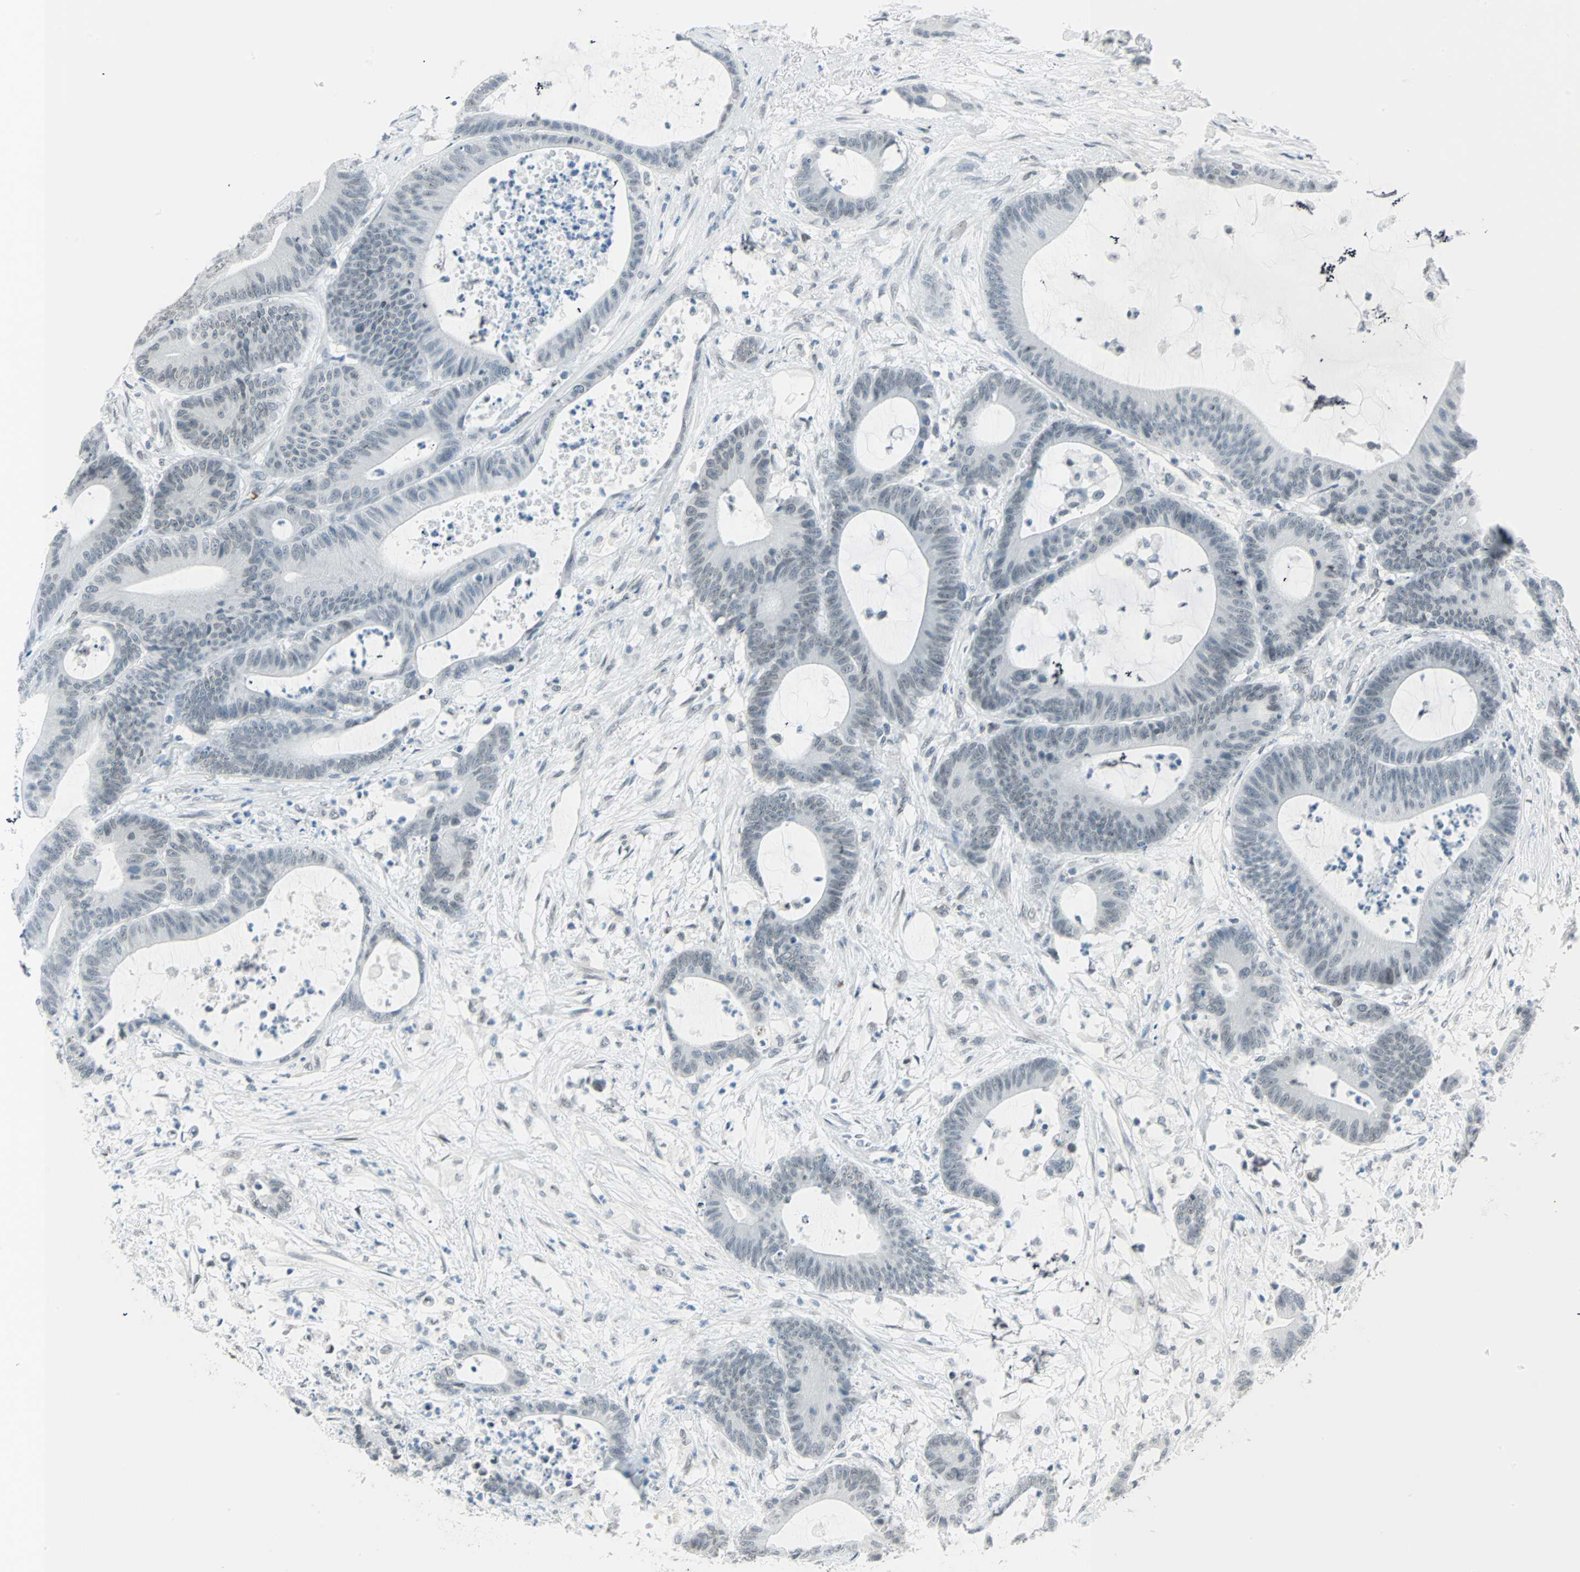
{"staining": {"intensity": "negative", "quantity": "none", "location": "none"}, "tissue": "colorectal cancer", "cell_type": "Tumor cells", "image_type": "cancer", "snomed": [{"axis": "morphology", "description": "Adenocarcinoma, NOS"}, {"axis": "topography", "description": "Colon"}], "caption": "Immunohistochemistry of human colorectal cancer (adenocarcinoma) displays no positivity in tumor cells.", "gene": "BCAN", "patient": {"sex": "female", "age": 84}}